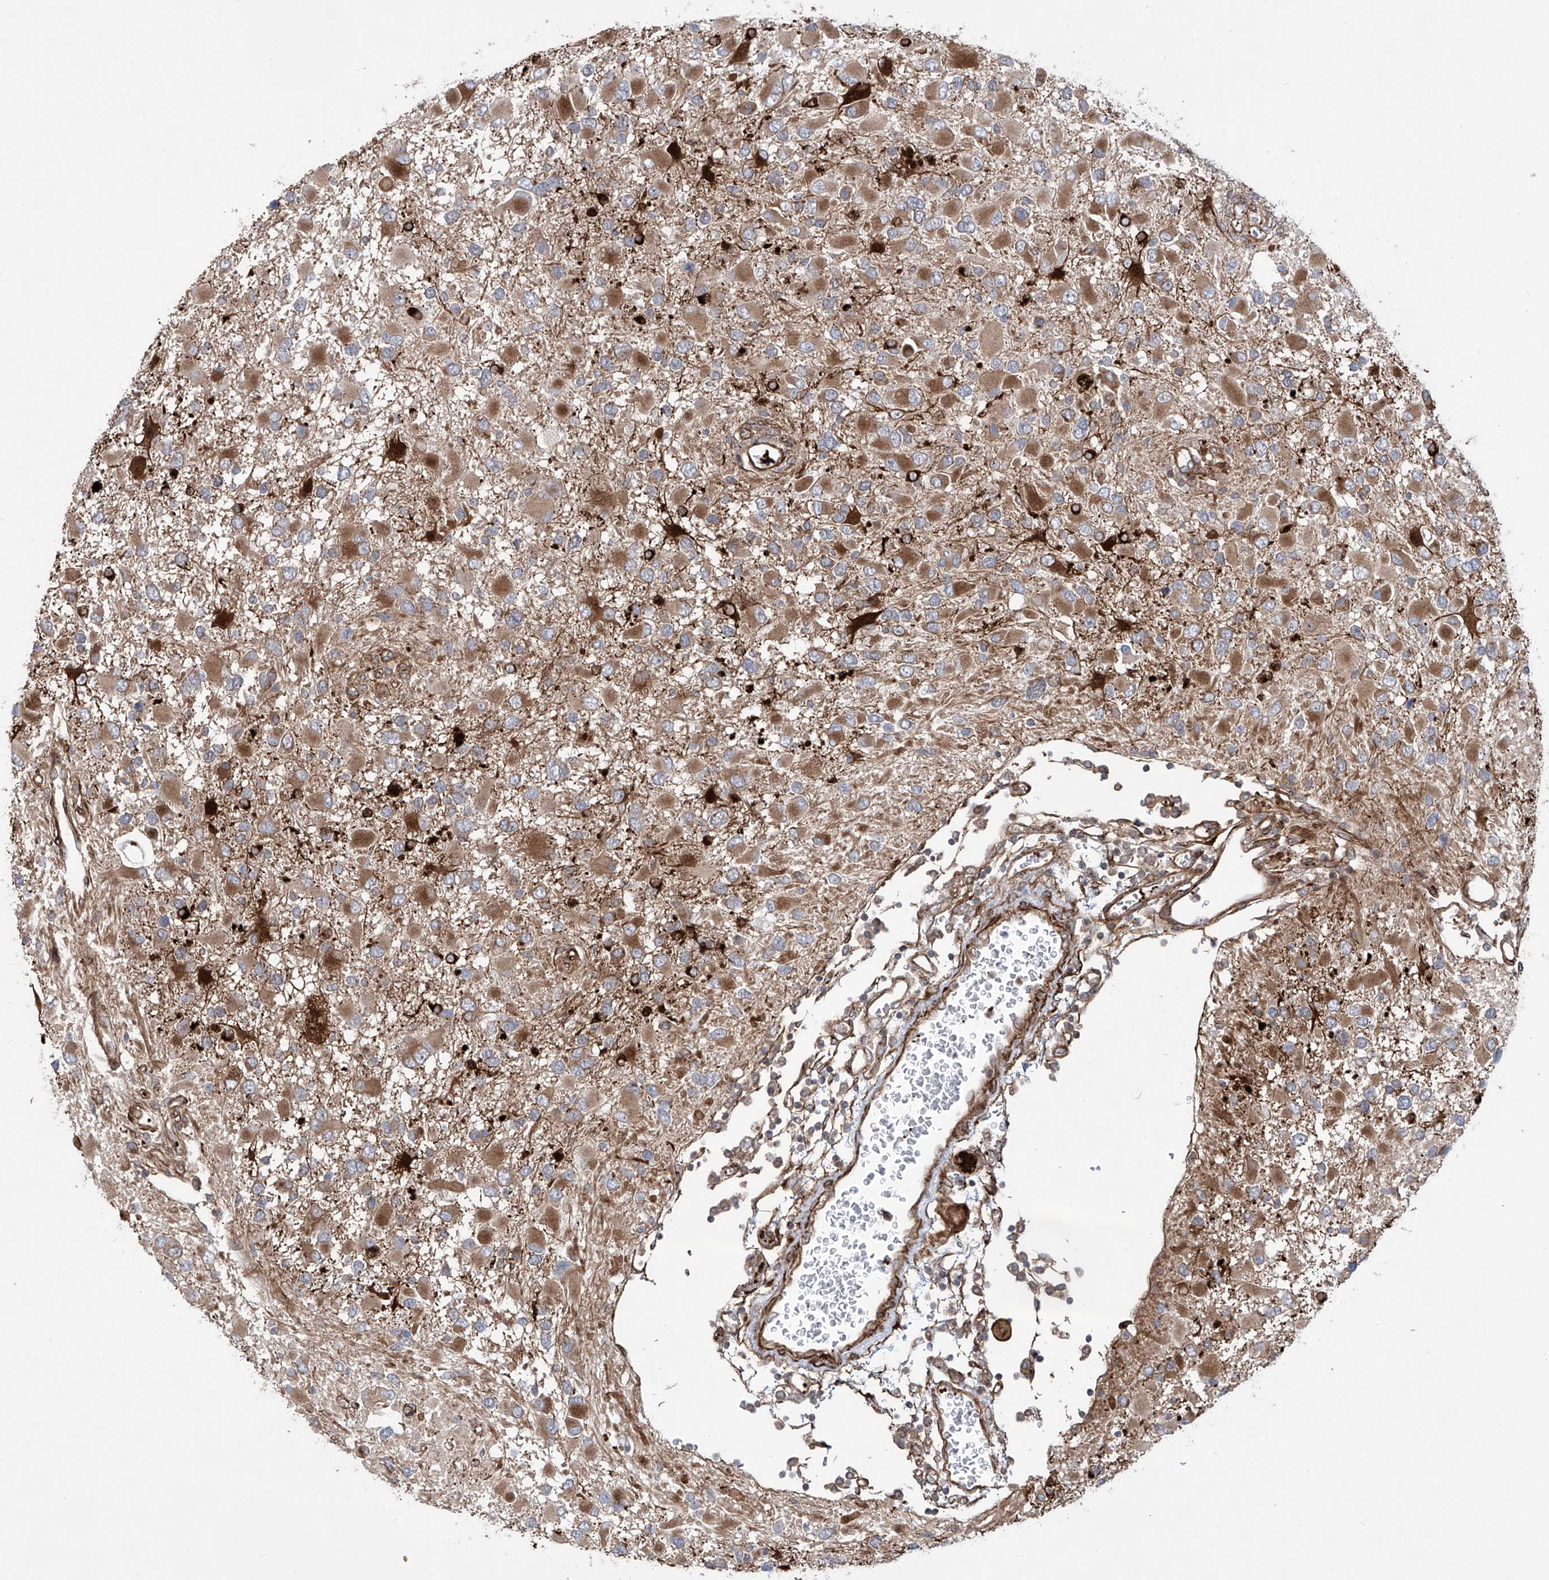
{"staining": {"intensity": "moderate", "quantity": "25%-75%", "location": "cytoplasmic/membranous"}, "tissue": "glioma", "cell_type": "Tumor cells", "image_type": "cancer", "snomed": [{"axis": "morphology", "description": "Glioma, malignant, High grade"}, {"axis": "topography", "description": "Brain"}], "caption": "DAB (3,3'-diaminobenzidine) immunohistochemical staining of human high-grade glioma (malignant) demonstrates moderate cytoplasmic/membranous protein expression in about 25%-75% of tumor cells.", "gene": "APAF1", "patient": {"sex": "male", "age": 53}}